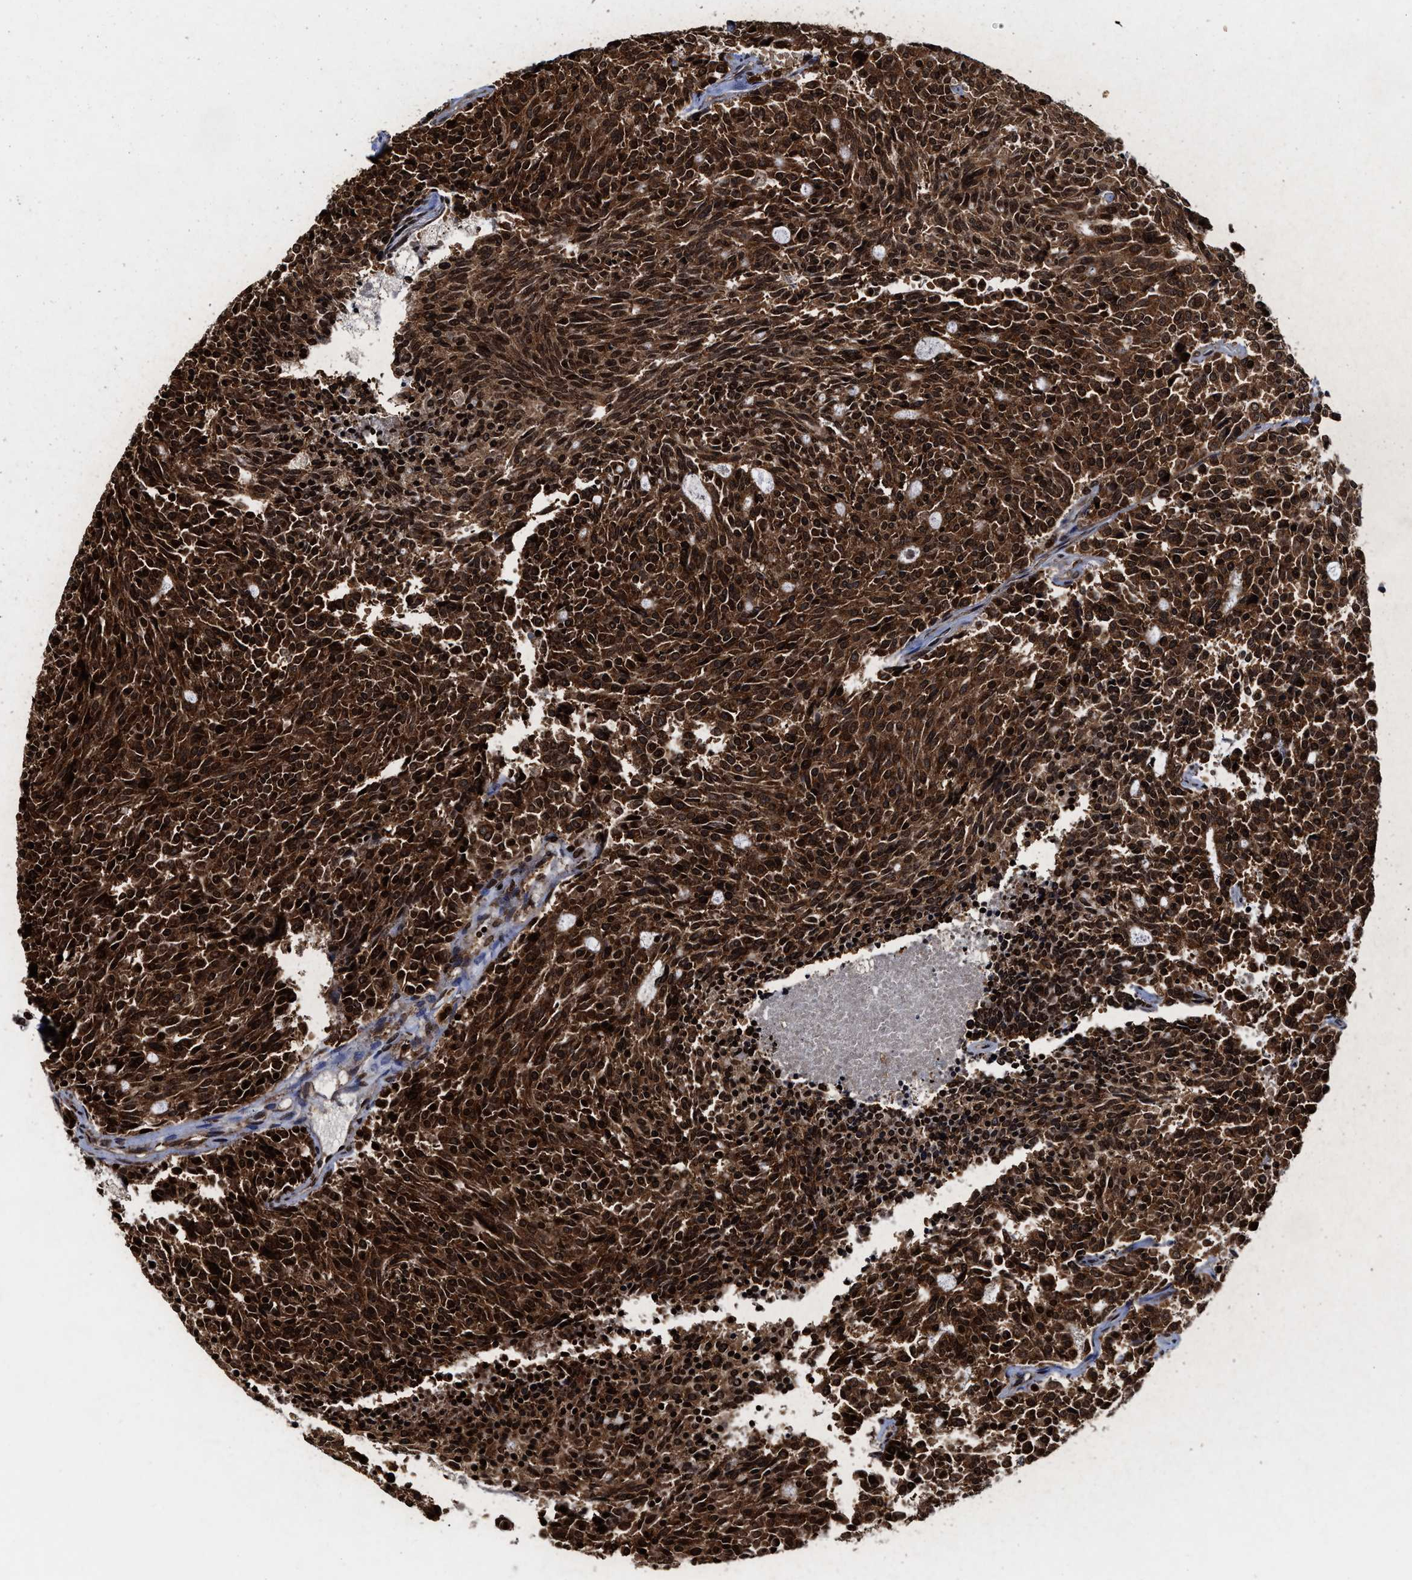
{"staining": {"intensity": "strong", "quantity": ">75%", "location": "cytoplasmic/membranous,nuclear"}, "tissue": "carcinoid", "cell_type": "Tumor cells", "image_type": "cancer", "snomed": [{"axis": "morphology", "description": "Carcinoid, malignant, NOS"}, {"axis": "topography", "description": "Pancreas"}], "caption": "Tumor cells reveal high levels of strong cytoplasmic/membranous and nuclear positivity in about >75% of cells in human carcinoid.", "gene": "ALYREF", "patient": {"sex": "female", "age": 54}}